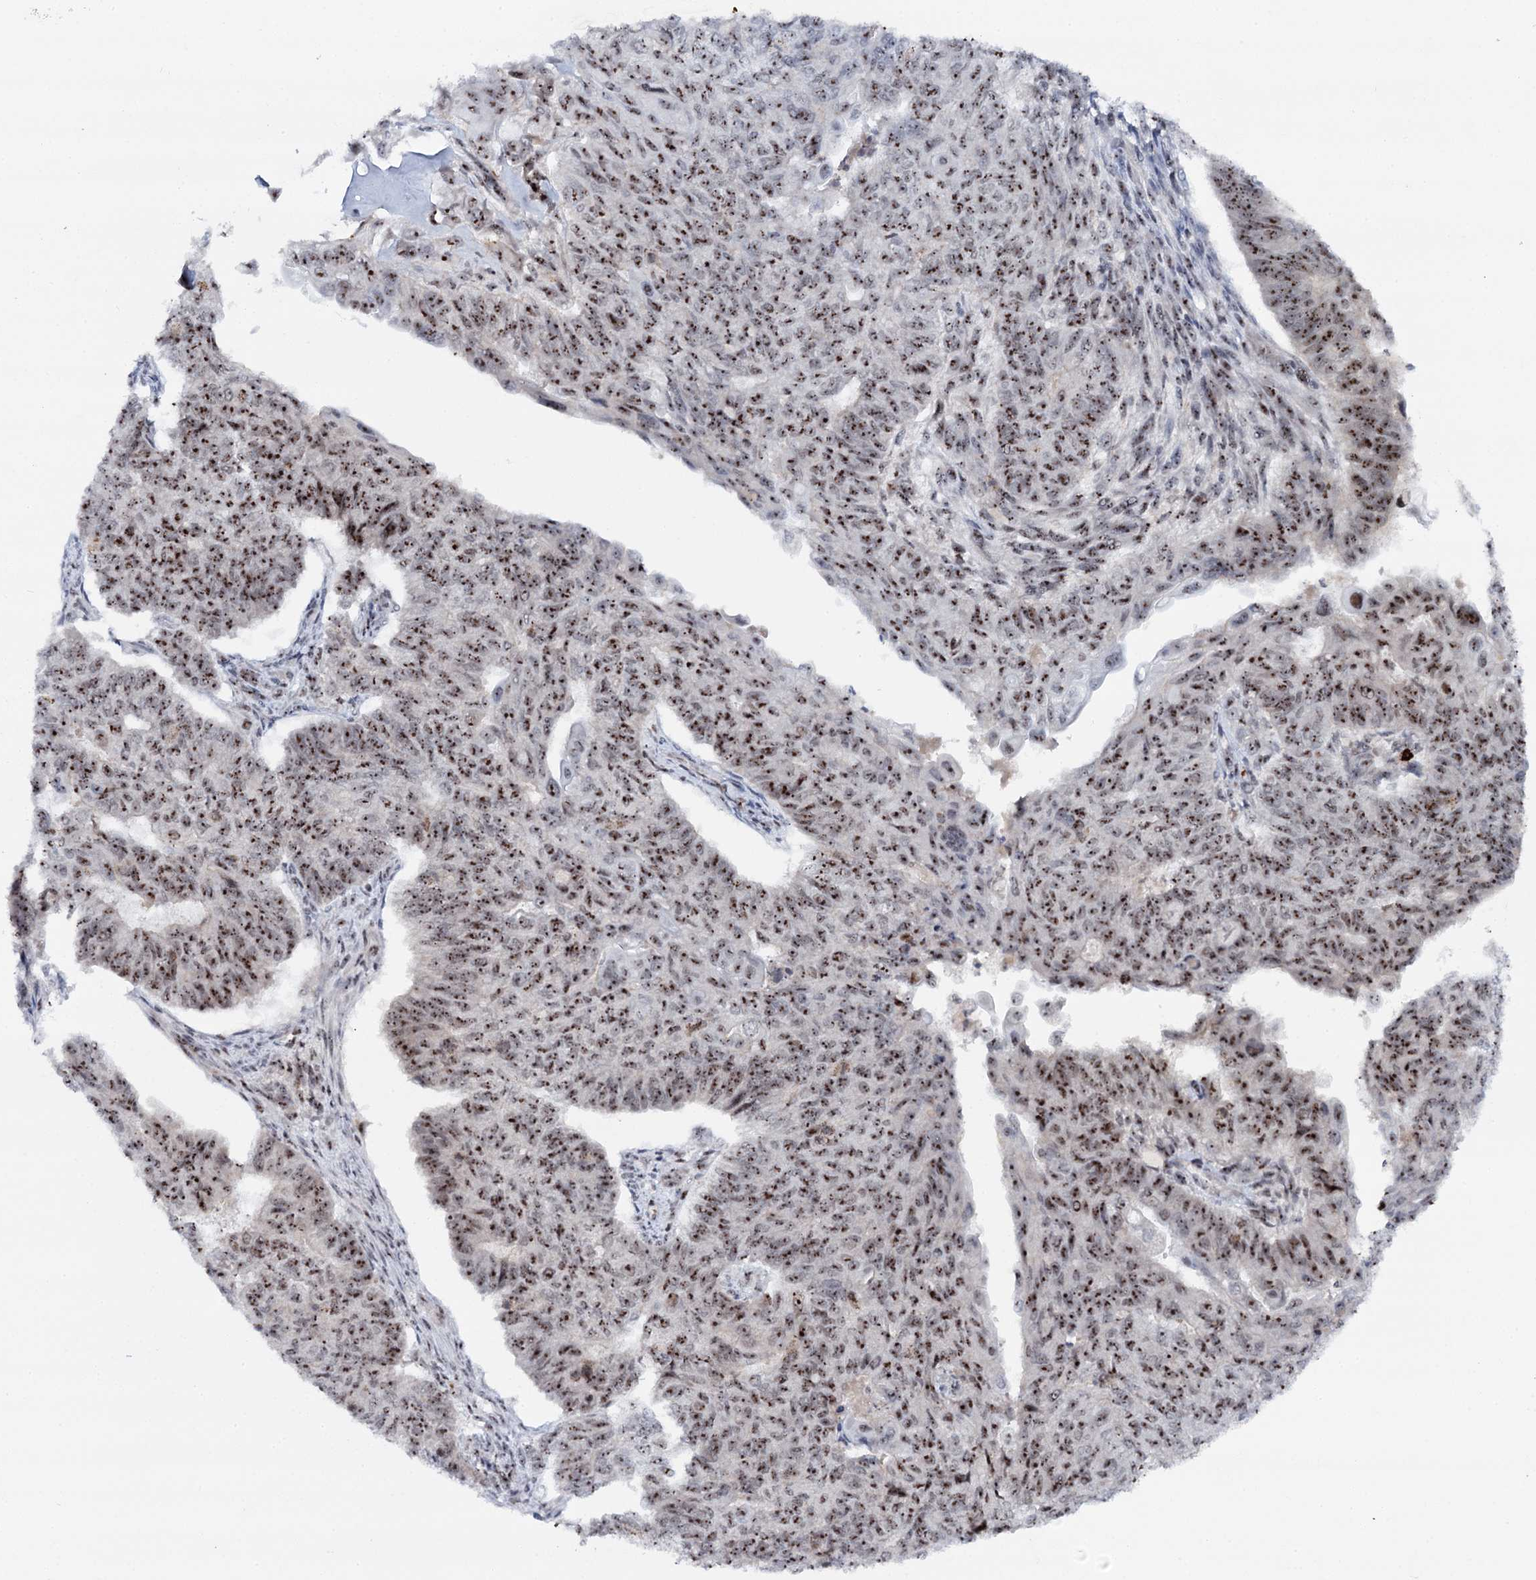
{"staining": {"intensity": "strong", "quantity": ">75%", "location": "nuclear"}, "tissue": "endometrial cancer", "cell_type": "Tumor cells", "image_type": "cancer", "snomed": [{"axis": "morphology", "description": "Adenocarcinoma, NOS"}, {"axis": "topography", "description": "Endometrium"}], "caption": "Protein positivity by immunohistochemistry (IHC) exhibits strong nuclear positivity in about >75% of tumor cells in endometrial cancer (adenocarcinoma).", "gene": "BUD13", "patient": {"sex": "female", "age": 32}}